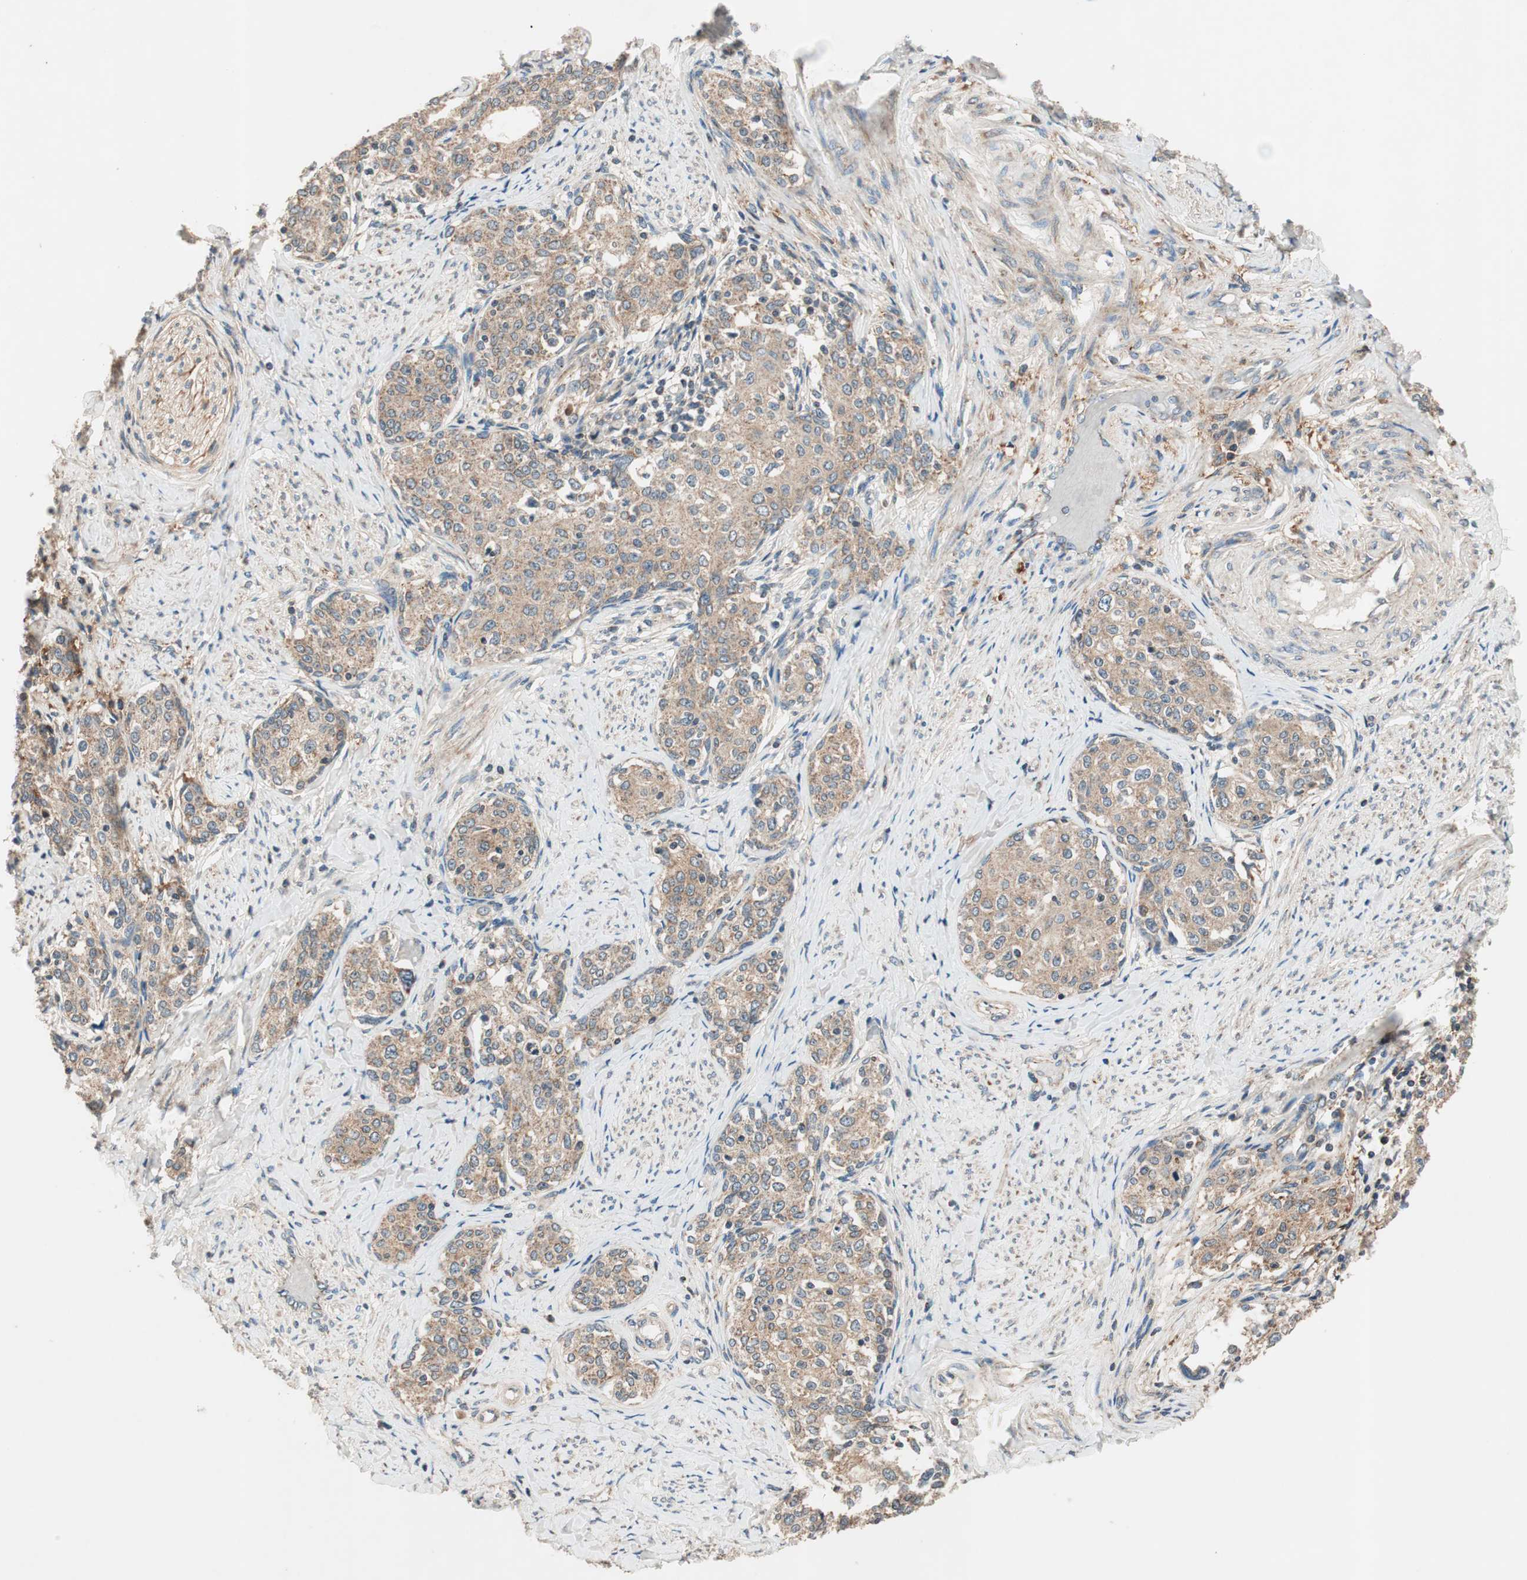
{"staining": {"intensity": "moderate", "quantity": ">75%", "location": "cytoplasmic/membranous"}, "tissue": "cervical cancer", "cell_type": "Tumor cells", "image_type": "cancer", "snomed": [{"axis": "morphology", "description": "Squamous cell carcinoma, NOS"}, {"axis": "morphology", "description": "Adenocarcinoma, NOS"}, {"axis": "topography", "description": "Cervix"}], "caption": "DAB immunohistochemical staining of human cervical cancer shows moderate cytoplasmic/membranous protein positivity in approximately >75% of tumor cells.", "gene": "HPN", "patient": {"sex": "female", "age": 52}}